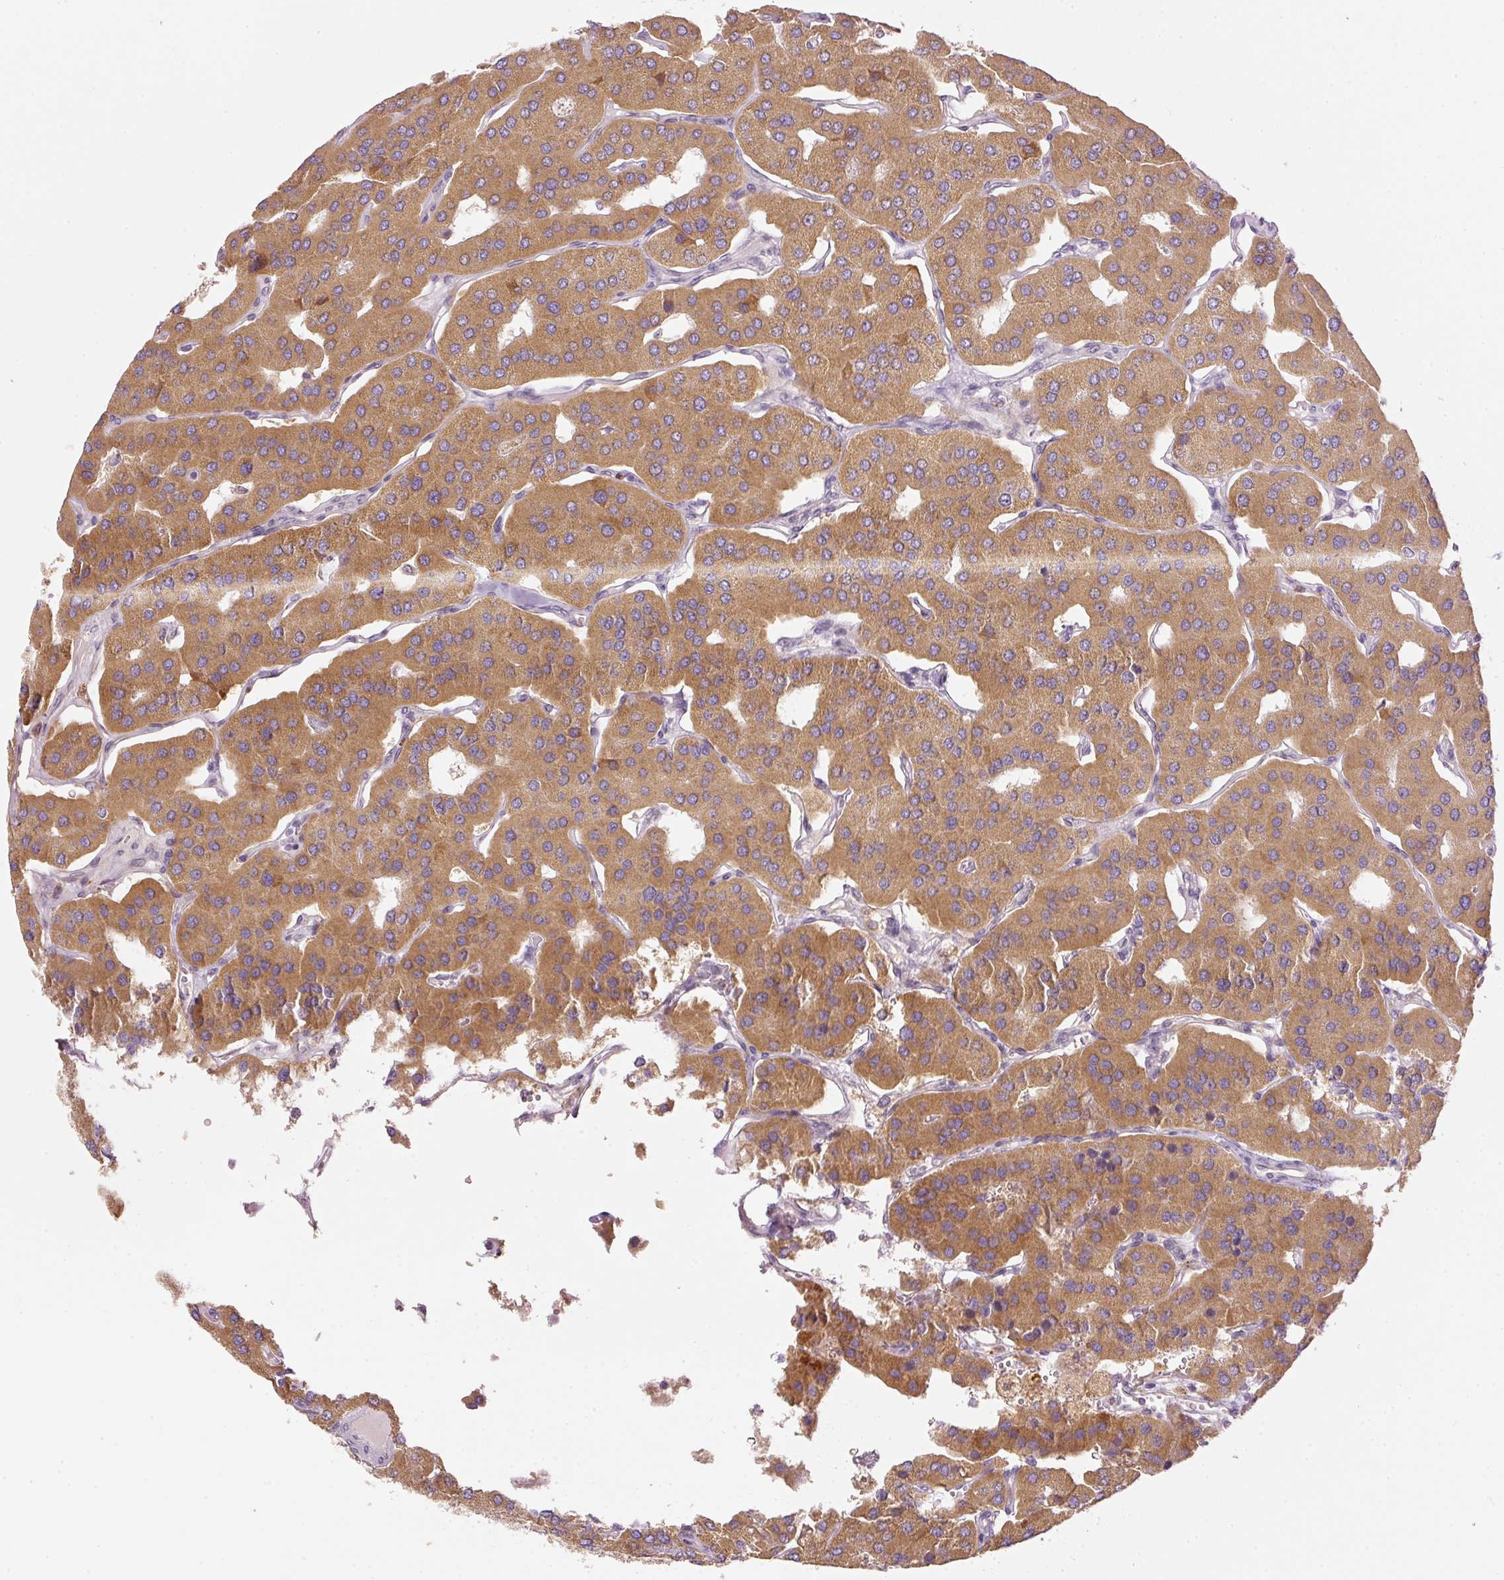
{"staining": {"intensity": "moderate", "quantity": ">75%", "location": "cytoplasmic/membranous"}, "tissue": "parathyroid gland", "cell_type": "Glandular cells", "image_type": "normal", "snomed": [{"axis": "morphology", "description": "Normal tissue, NOS"}, {"axis": "morphology", "description": "Adenoma, NOS"}, {"axis": "topography", "description": "Parathyroid gland"}], "caption": "The image exhibits a brown stain indicating the presence of a protein in the cytoplasmic/membranous of glandular cells in parathyroid gland.", "gene": "MTHFD1L", "patient": {"sex": "female", "age": 86}}